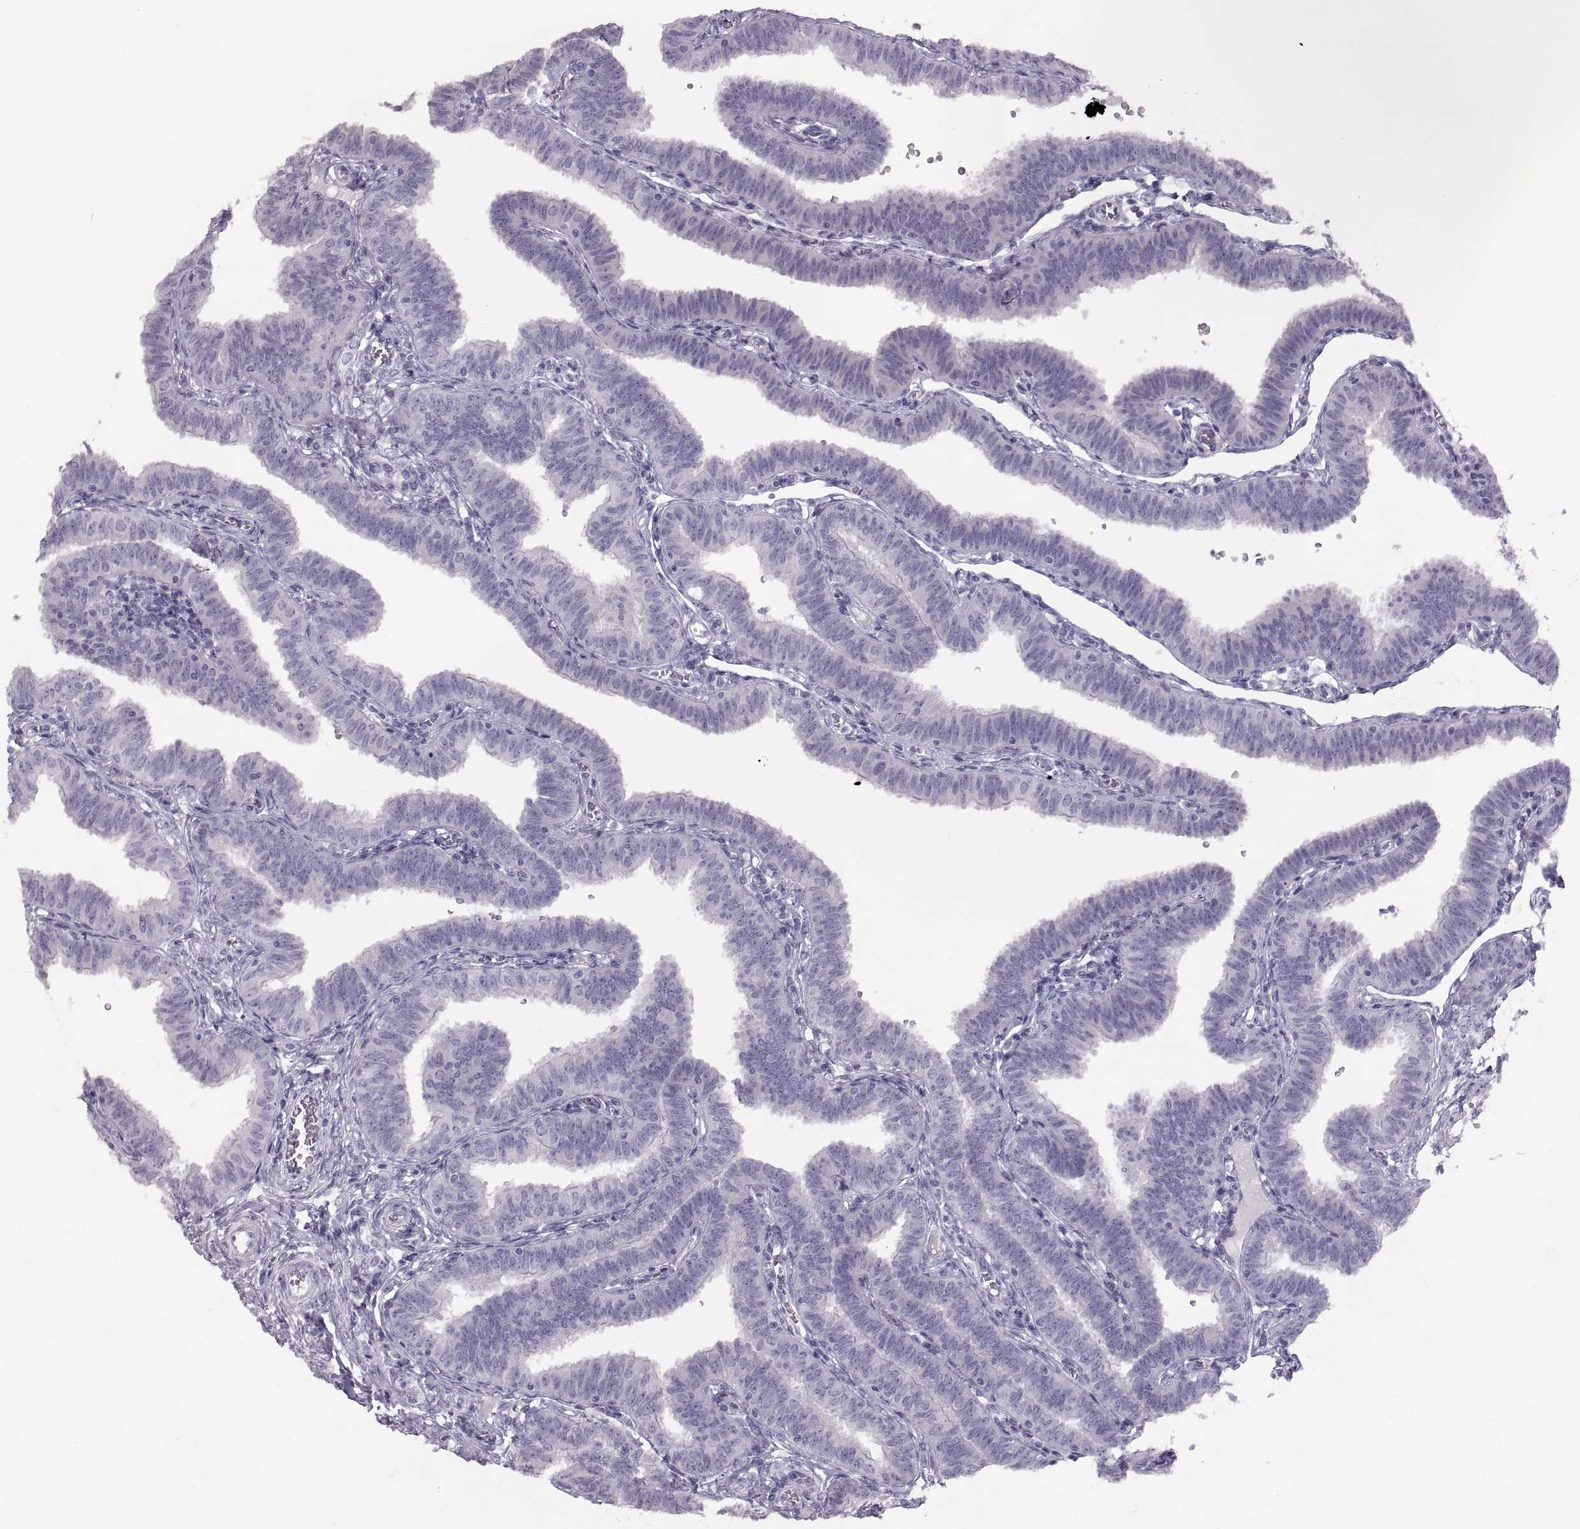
{"staining": {"intensity": "negative", "quantity": "none", "location": "none"}, "tissue": "fallopian tube", "cell_type": "Glandular cells", "image_type": "normal", "snomed": [{"axis": "morphology", "description": "Normal tissue, NOS"}, {"axis": "topography", "description": "Fallopian tube"}], "caption": "Protein analysis of benign fallopian tube reveals no significant expression in glandular cells. (DAB immunohistochemistry with hematoxylin counter stain).", "gene": "SPACDR", "patient": {"sex": "female", "age": 25}}